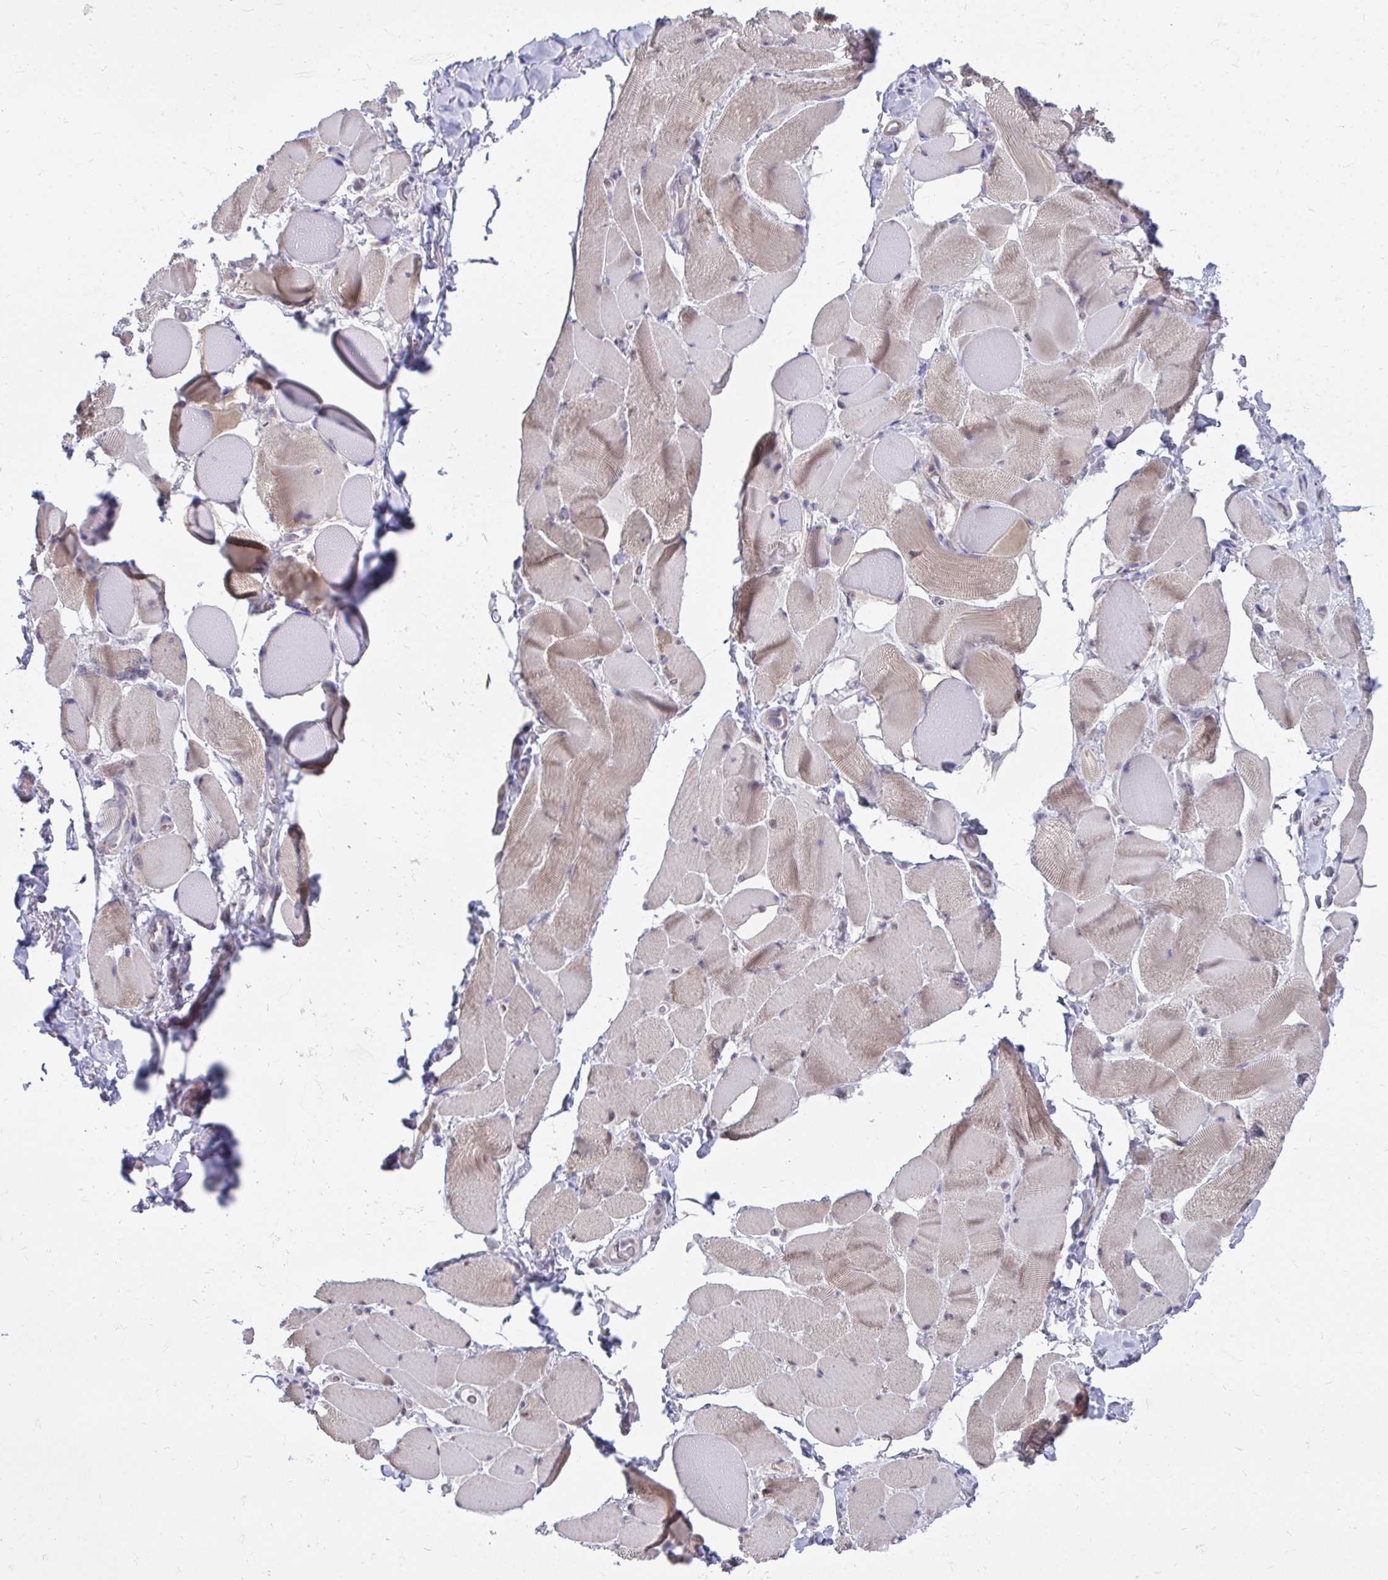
{"staining": {"intensity": "weak", "quantity": "<25%", "location": "cytoplasmic/membranous"}, "tissue": "skeletal muscle", "cell_type": "Myocytes", "image_type": "normal", "snomed": [{"axis": "morphology", "description": "Normal tissue, NOS"}, {"axis": "topography", "description": "Skeletal muscle"}, {"axis": "topography", "description": "Anal"}, {"axis": "topography", "description": "Peripheral nerve tissue"}], "caption": "Myocytes are negative for brown protein staining in unremarkable skeletal muscle.", "gene": "MROH8", "patient": {"sex": "male", "age": 53}}